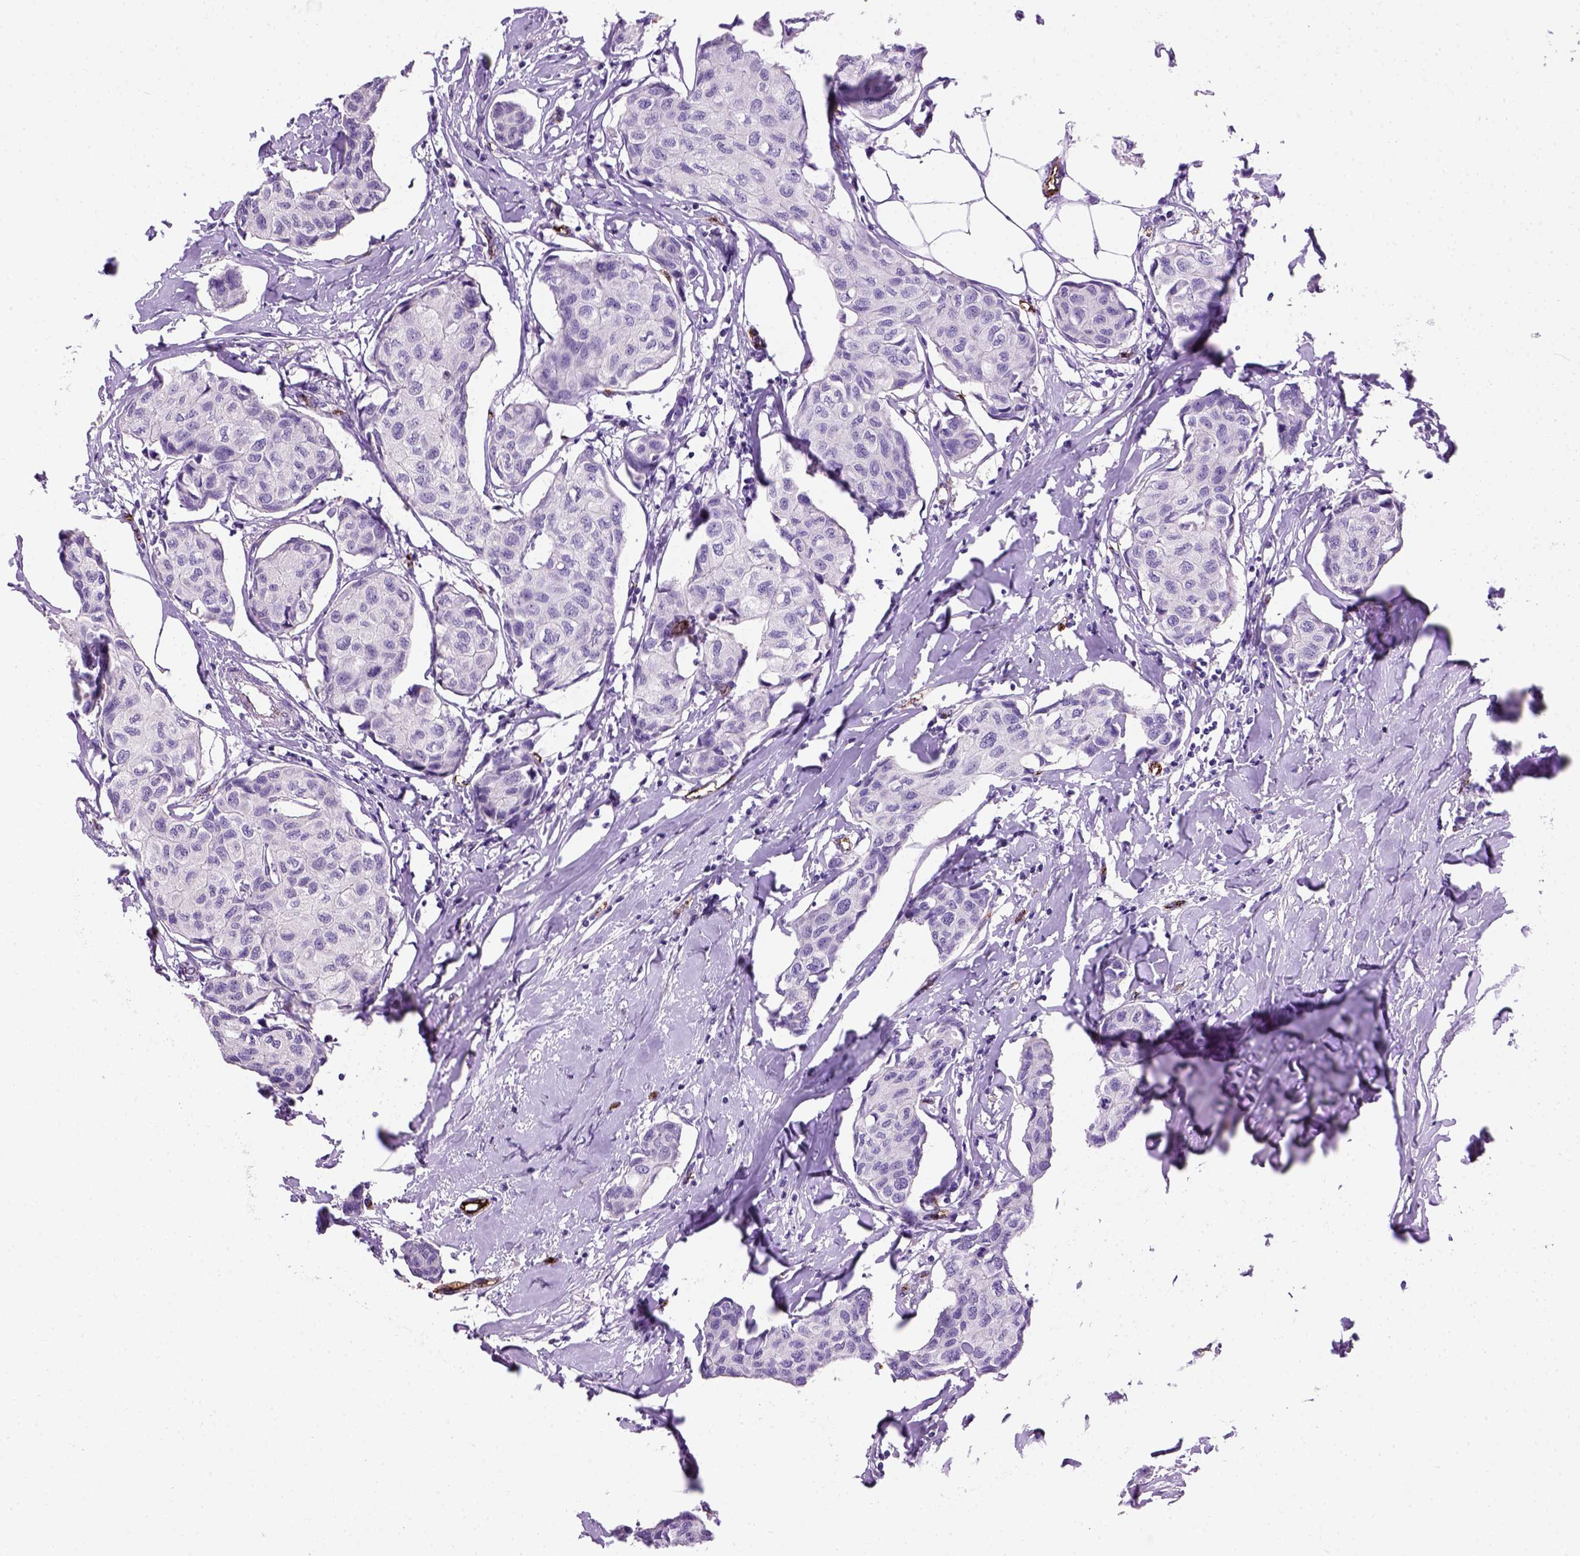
{"staining": {"intensity": "negative", "quantity": "none", "location": "none"}, "tissue": "breast cancer", "cell_type": "Tumor cells", "image_type": "cancer", "snomed": [{"axis": "morphology", "description": "Duct carcinoma"}, {"axis": "topography", "description": "Breast"}], "caption": "This is a histopathology image of IHC staining of breast cancer (invasive ductal carcinoma), which shows no positivity in tumor cells.", "gene": "VWF", "patient": {"sex": "female", "age": 80}}